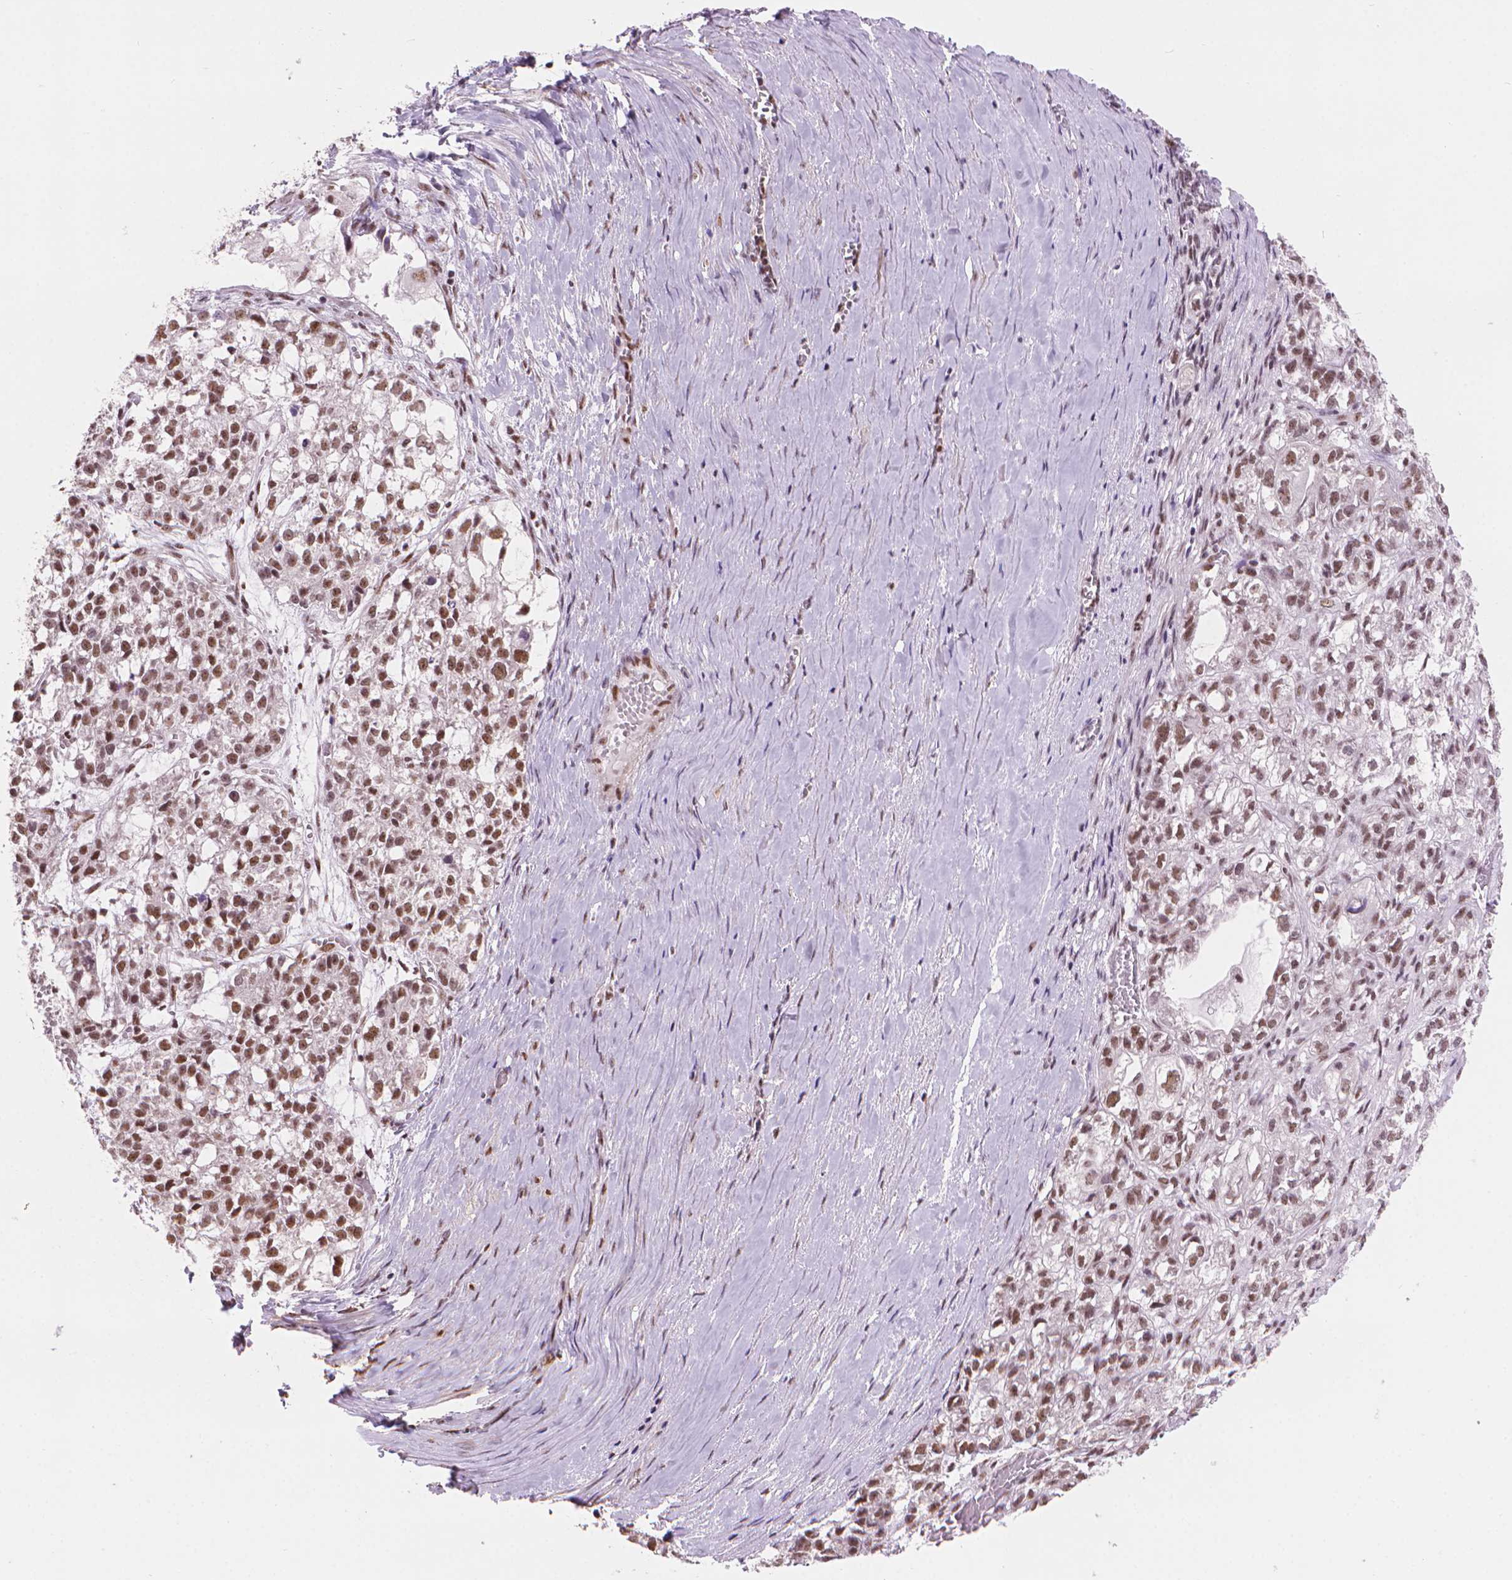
{"staining": {"intensity": "moderate", "quantity": "25%-75%", "location": "nuclear"}, "tissue": "ovarian cancer", "cell_type": "Tumor cells", "image_type": "cancer", "snomed": [{"axis": "morphology", "description": "Carcinoma, endometroid"}, {"axis": "topography", "description": "Ovary"}], "caption": "Immunohistochemical staining of human ovarian endometroid carcinoma demonstrates moderate nuclear protein positivity in approximately 25%-75% of tumor cells.", "gene": "UBN1", "patient": {"sex": "female", "age": 64}}